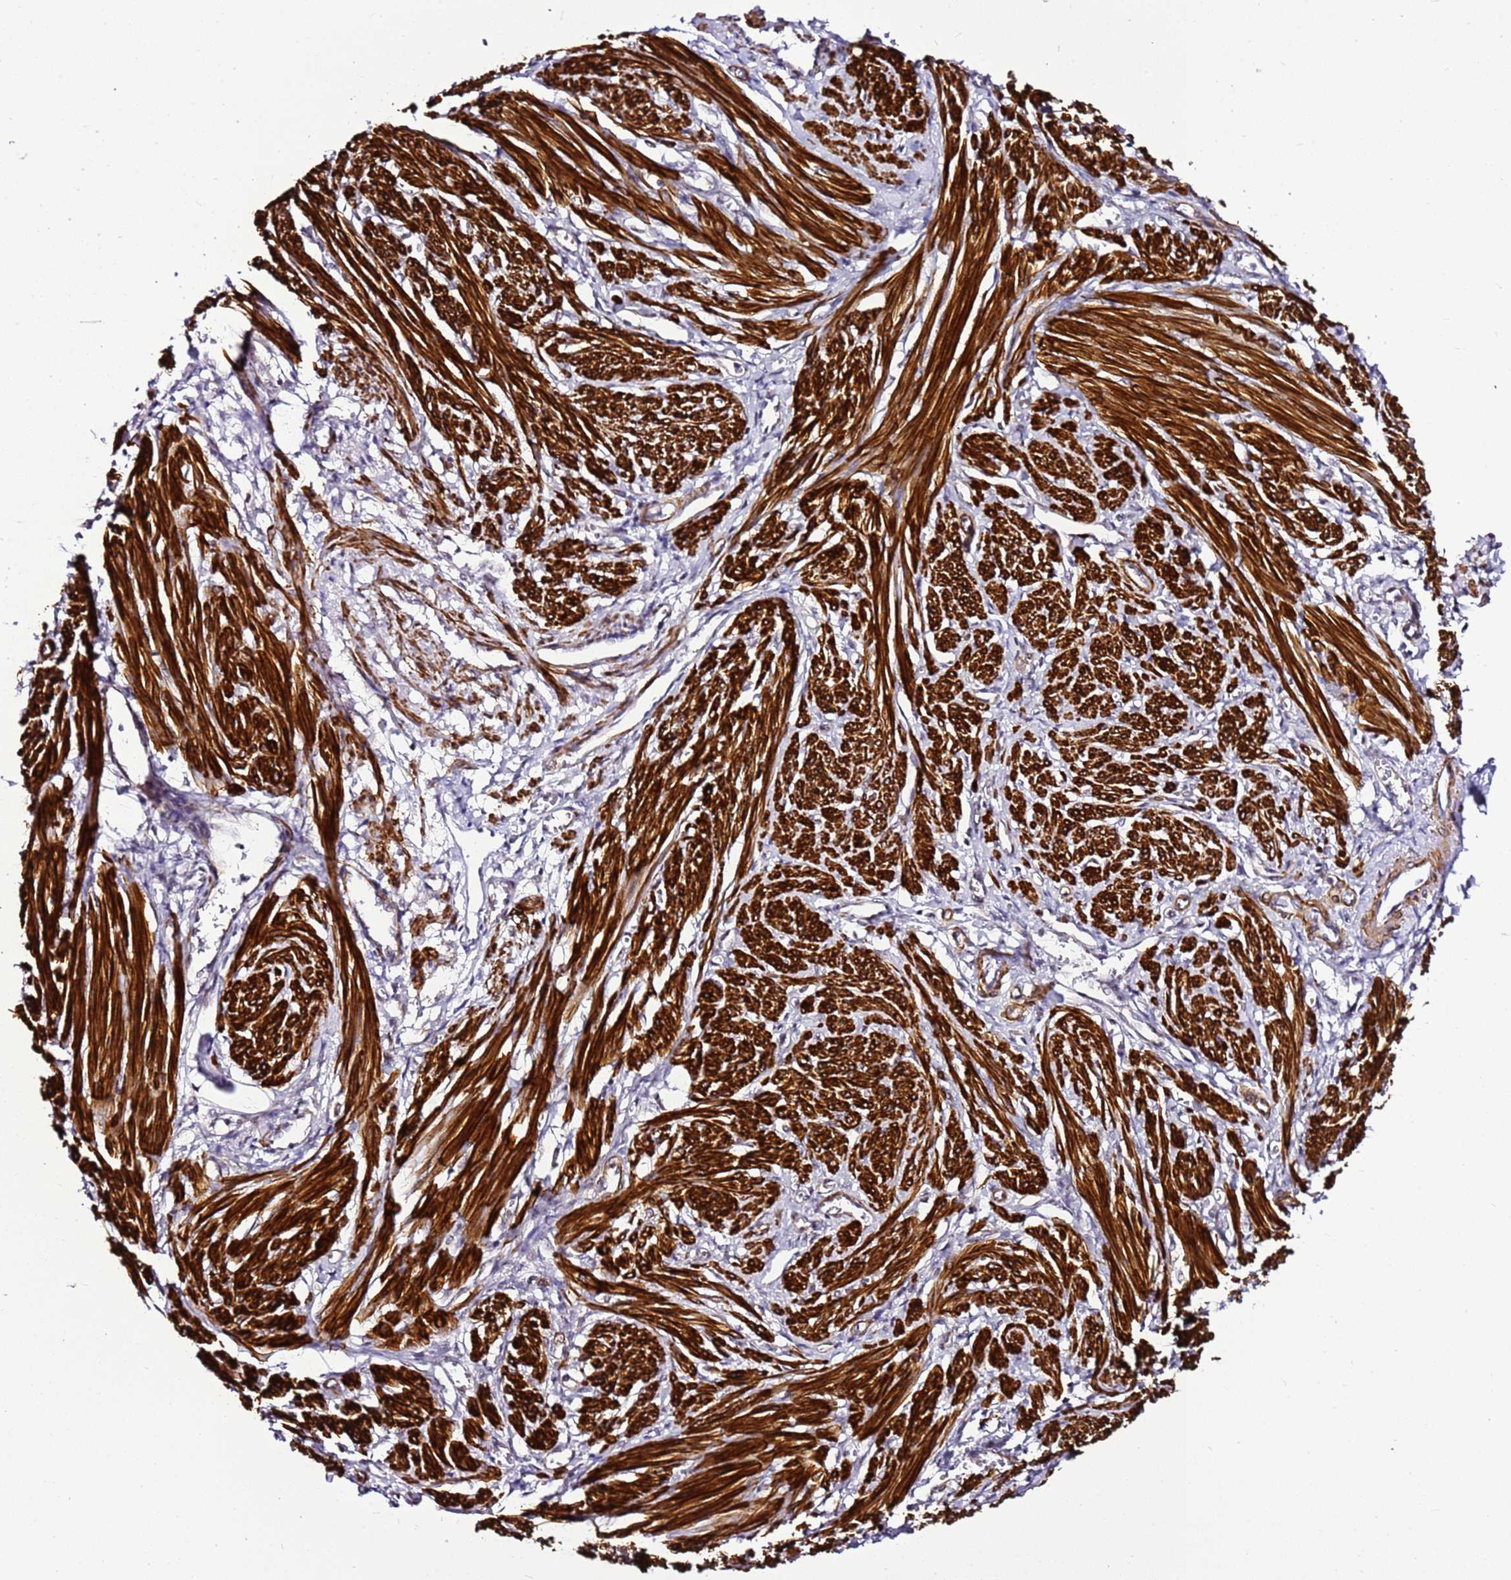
{"staining": {"intensity": "strong", "quantity": ">75%", "location": "cytoplasmic/membranous"}, "tissue": "smooth muscle", "cell_type": "Smooth muscle cells", "image_type": "normal", "snomed": [{"axis": "morphology", "description": "Normal tissue, NOS"}, {"axis": "topography", "description": "Smooth muscle"}], "caption": "High-magnification brightfield microscopy of normal smooth muscle stained with DAB (brown) and counterstained with hematoxylin (blue). smooth muscle cells exhibit strong cytoplasmic/membranous positivity is seen in about>75% of cells.", "gene": "SMIM4", "patient": {"sex": "female", "age": 39}}